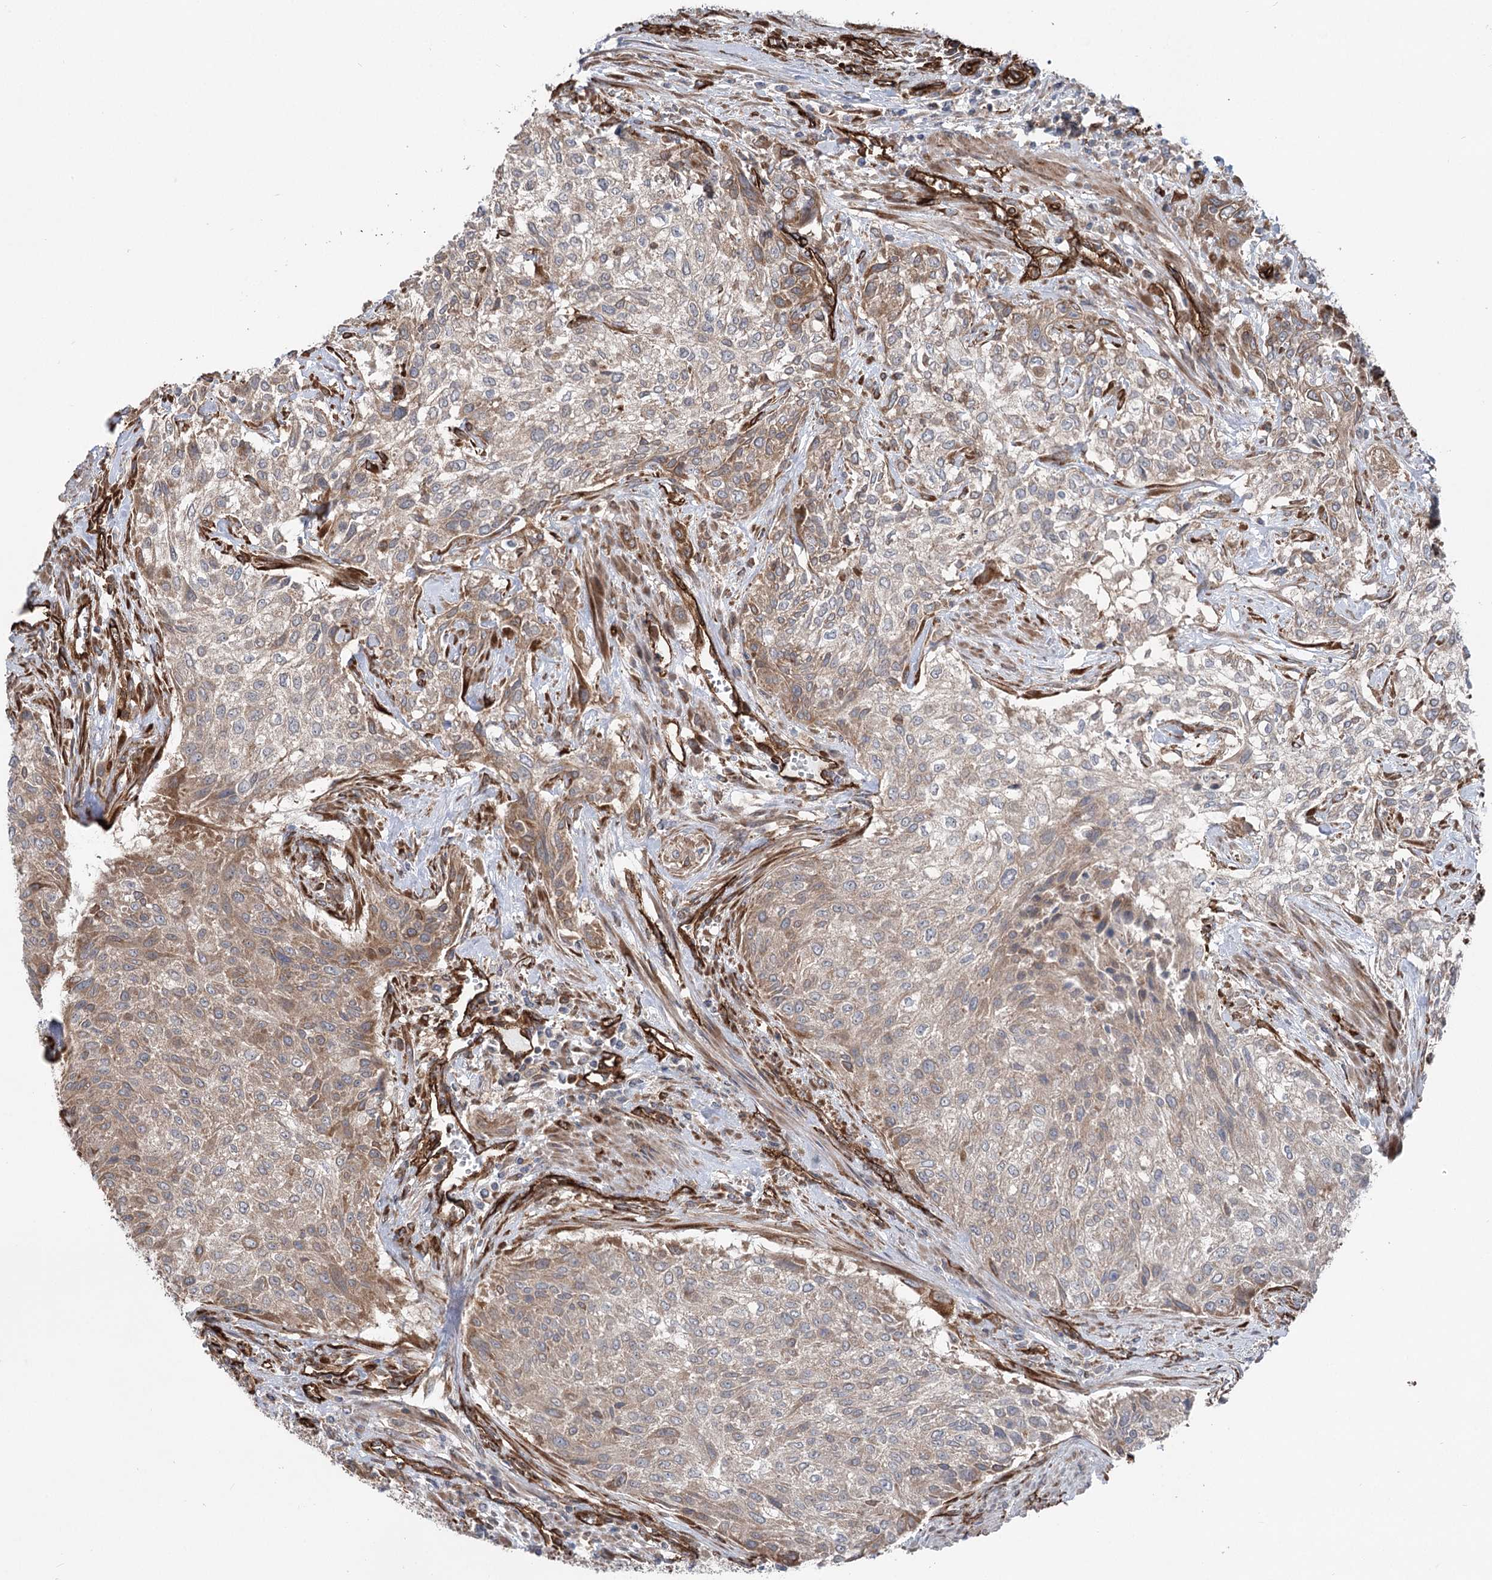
{"staining": {"intensity": "moderate", "quantity": "25%-75%", "location": "cytoplasmic/membranous"}, "tissue": "urothelial cancer", "cell_type": "Tumor cells", "image_type": "cancer", "snomed": [{"axis": "morphology", "description": "Normal tissue, NOS"}, {"axis": "morphology", "description": "Urothelial carcinoma, NOS"}, {"axis": "topography", "description": "Urinary bladder"}, {"axis": "topography", "description": "Peripheral nerve tissue"}], "caption": "The immunohistochemical stain shows moderate cytoplasmic/membranous staining in tumor cells of urothelial cancer tissue.", "gene": "MTPAP", "patient": {"sex": "male", "age": 35}}